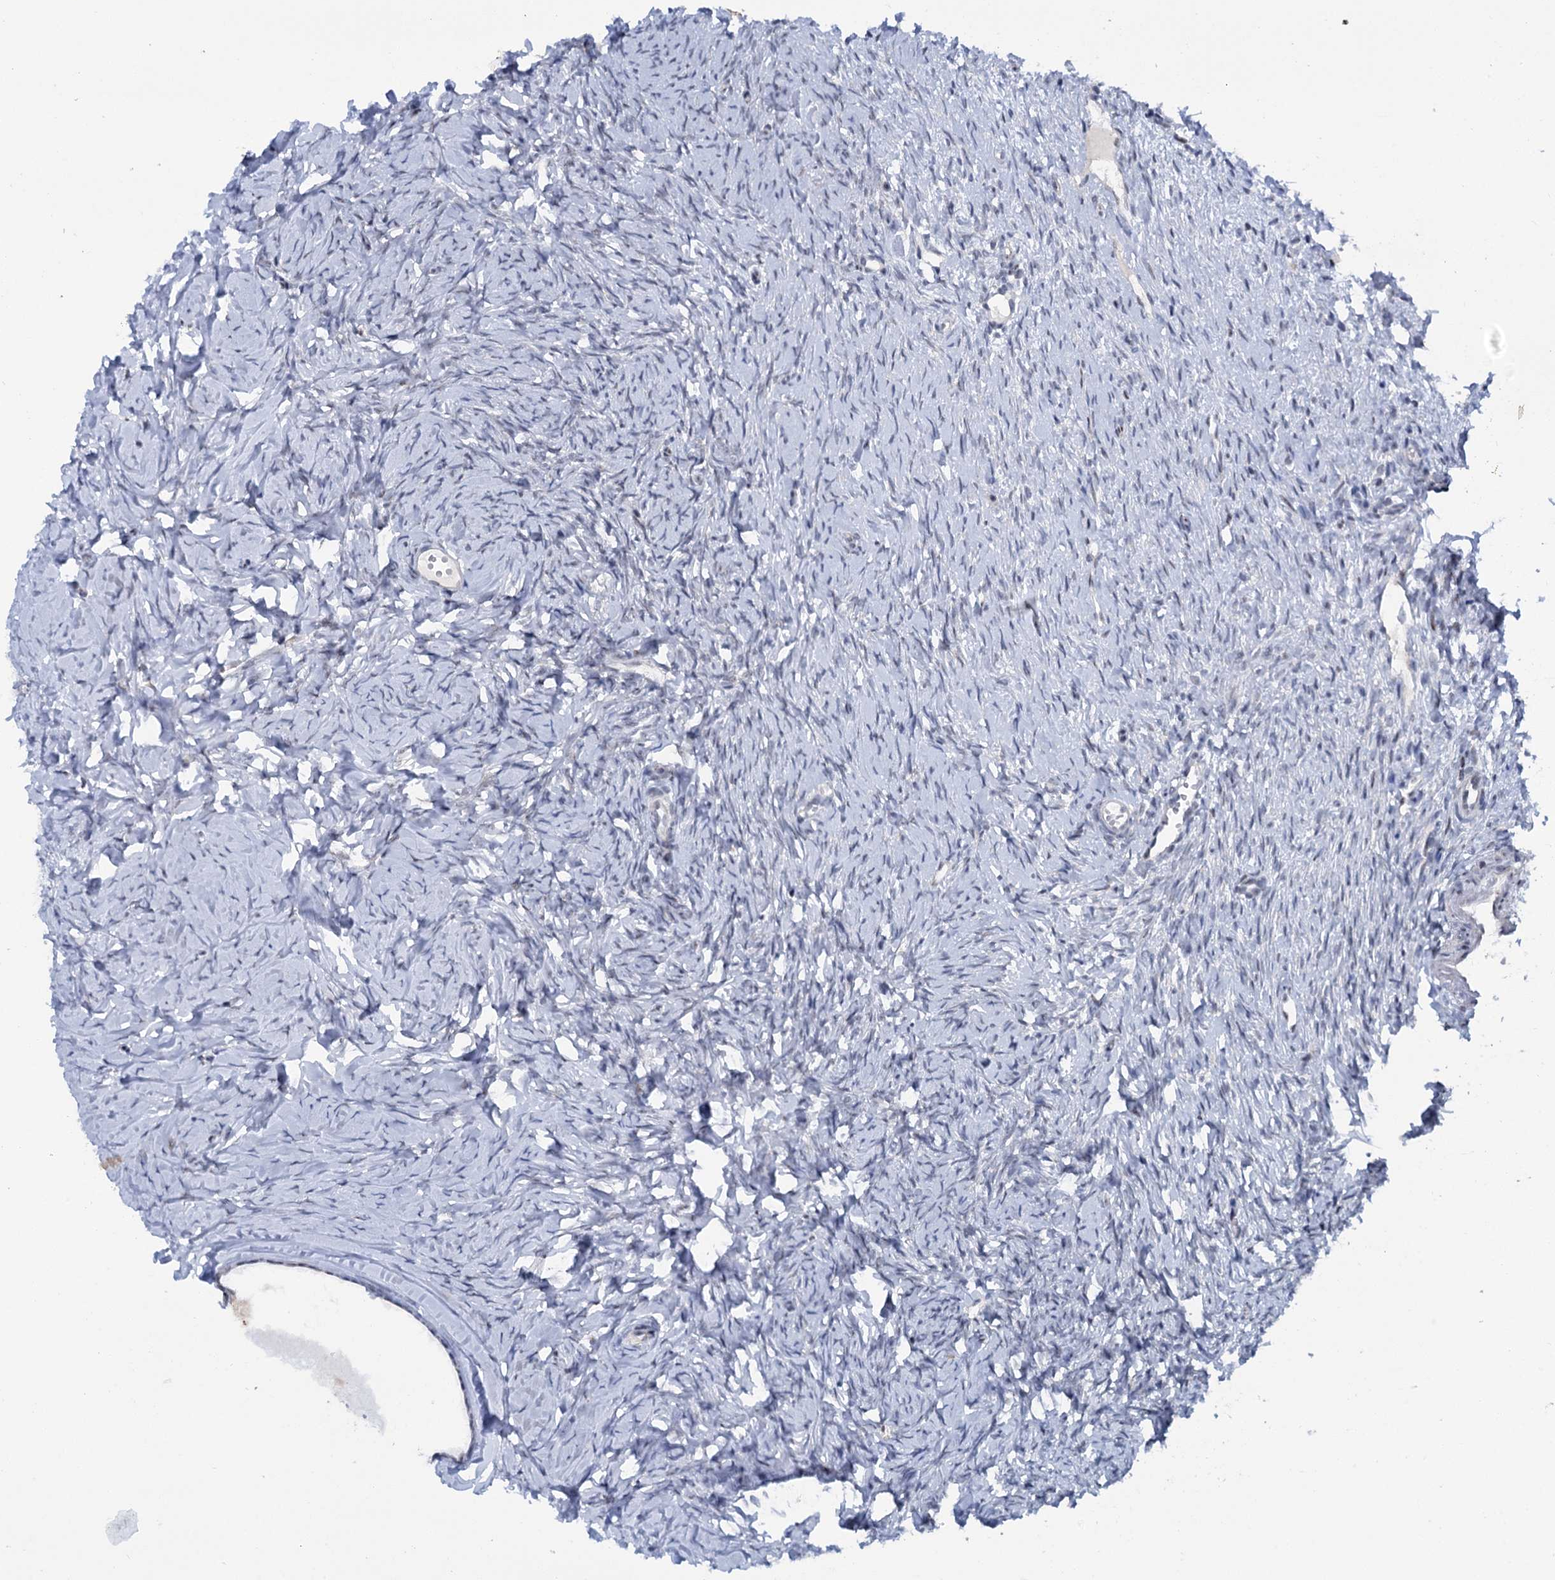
{"staining": {"intensity": "negative", "quantity": "none", "location": "none"}, "tissue": "ovary", "cell_type": "Ovarian stroma cells", "image_type": "normal", "snomed": [{"axis": "morphology", "description": "Normal tissue, NOS"}, {"axis": "topography", "description": "Ovary"}], "caption": "Immunohistochemistry (IHC) photomicrograph of benign ovary: ovary stained with DAB exhibits no significant protein expression in ovarian stroma cells. The staining was performed using DAB to visualize the protein expression in brown, while the nuclei were stained in blue with hematoxylin (Magnification: 20x).", "gene": "SREK1", "patient": {"sex": "female", "age": 51}}